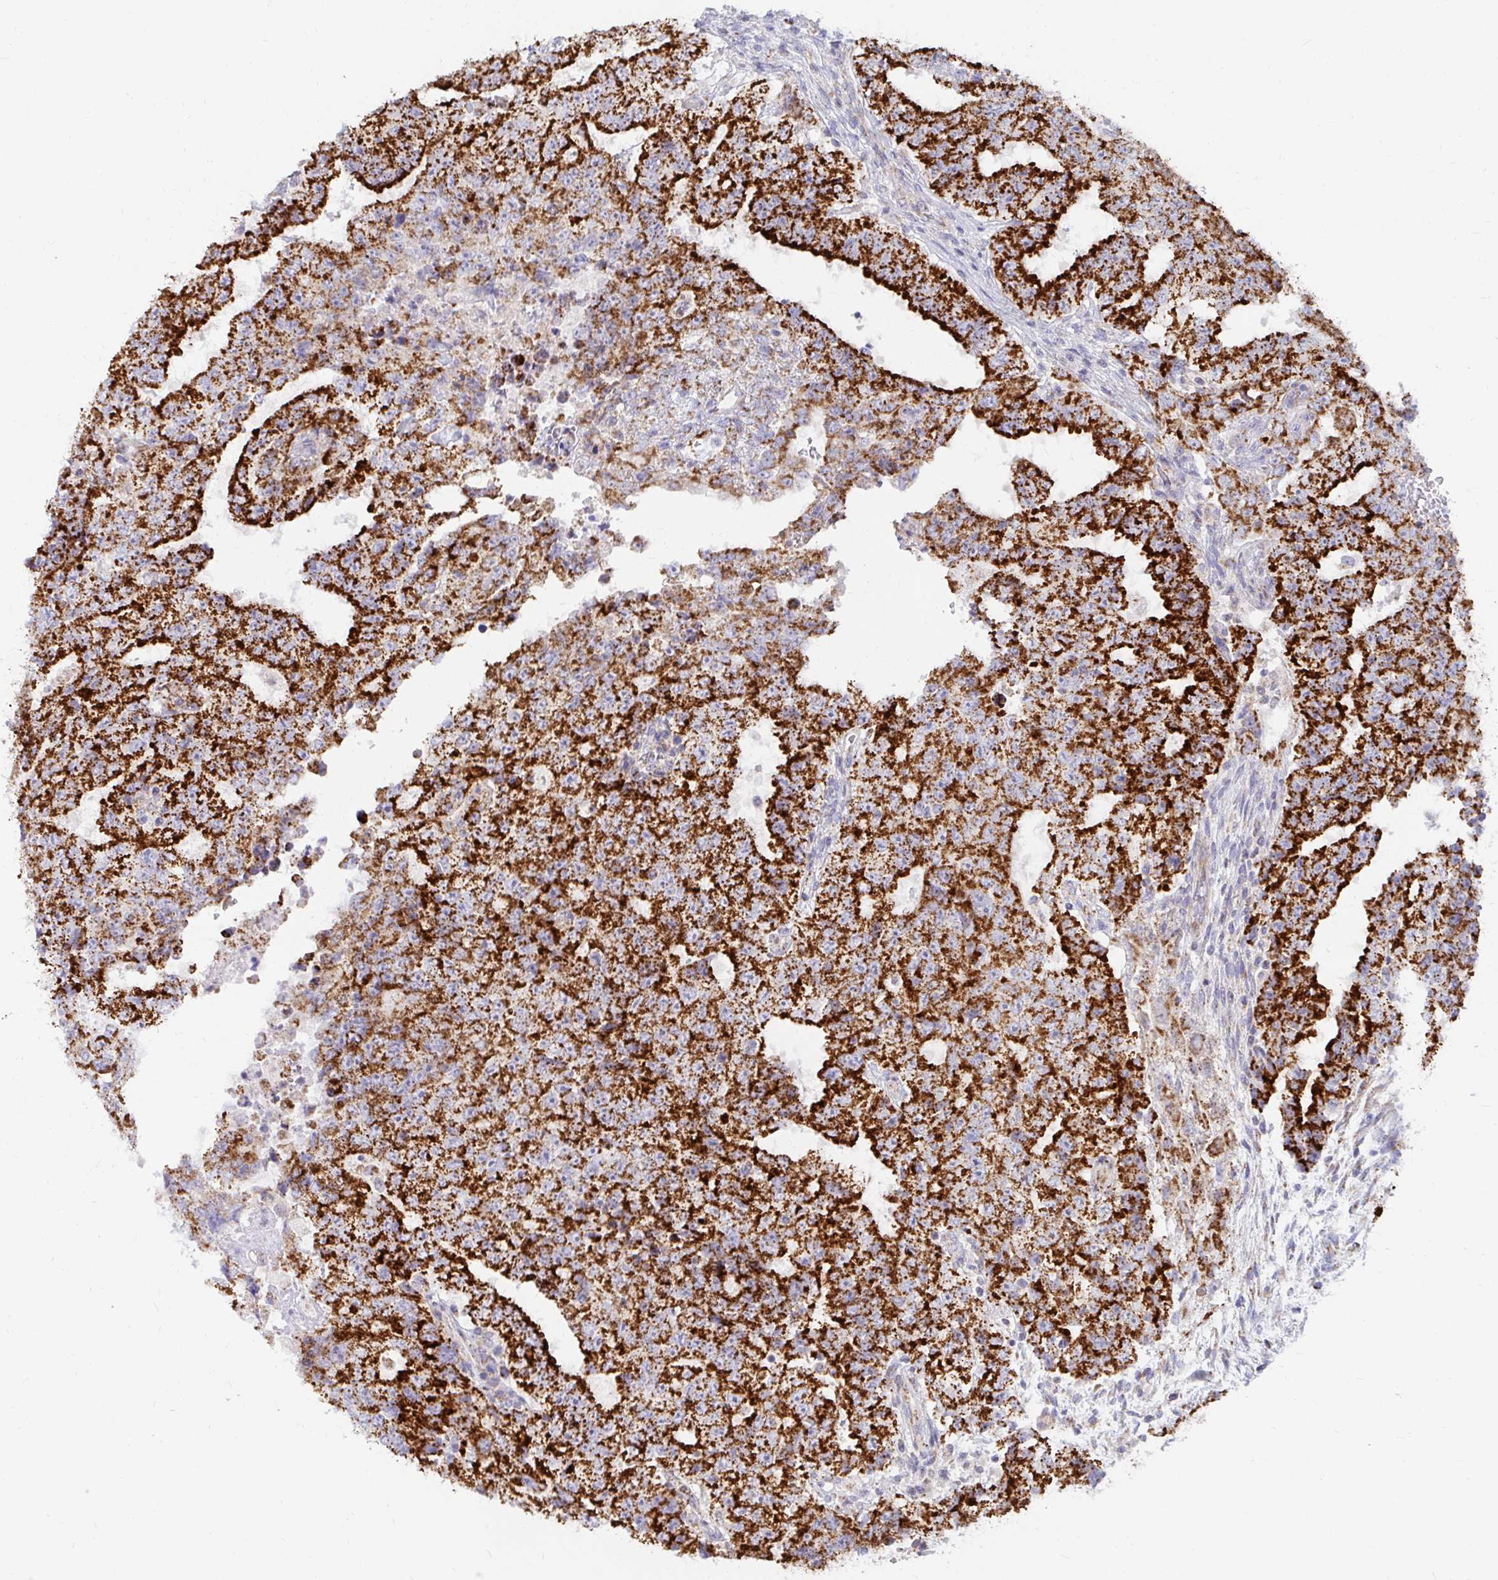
{"staining": {"intensity": "strong", "quantity": ">75%", "location": "cytoplasmic/membranous"}, "tissue": "testis cancer", "cell_type": "Tumor cells", "image_type": "cancer", "snomed": [{"axis": "morphology", "description": "Carcinoma, Embryonal, NOS"}, {"axis": "topography", "description": "Testis"}], "caption": "Protein positivity by immunohistochemistry displays strong cytoplasmic/membranous positivity in approximately >75% of tumor cells in testis cancer (embryonal carcinoma). (Stains: DAB in brown, nuclei in blue, Microscopy: brightfield microscopy at high magnification).", "gene": "EXOC5", "patient": {"sex": "male", "age": 24}}